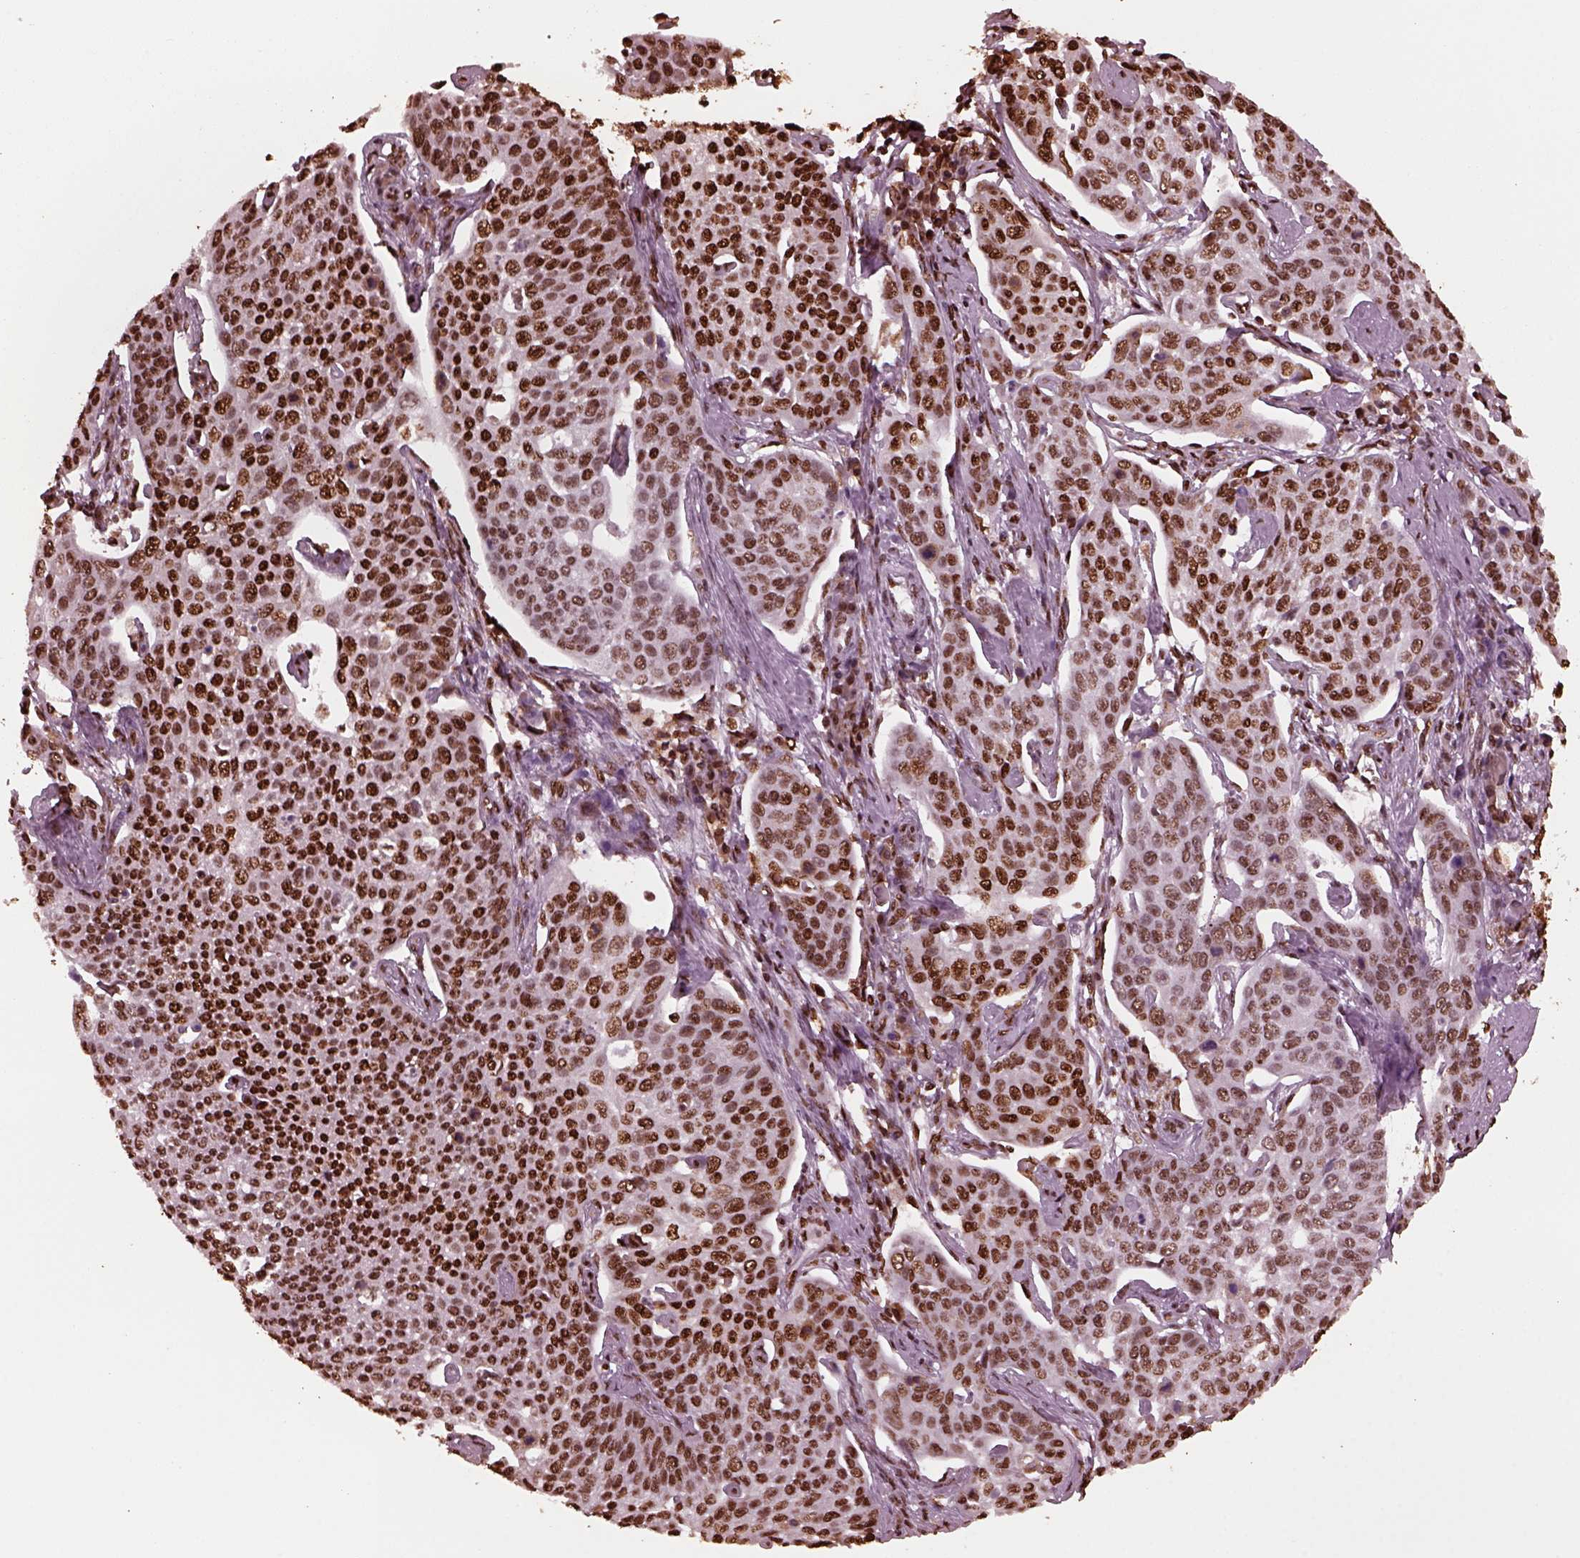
{"staining": {"intensity": "strong", "quantity": ">75%", "location": "nuclear"}, "tissue": "cervical cancer", "cell_type": "Tumor cells", "image_type": "cancer", "snomed": [{"axis": "morphology", "description": "Squamous cell carcinoma, NOS"}, {"axis": "topography", "description": "Cervix"}], "caption": "Protein analysis of cervical squamous cell carcinoma tissue reveals strong nuclear staining in about >75% of tumor cells.", "gene": "NSD1", "patient": {"sex": "female", "age": 34}}